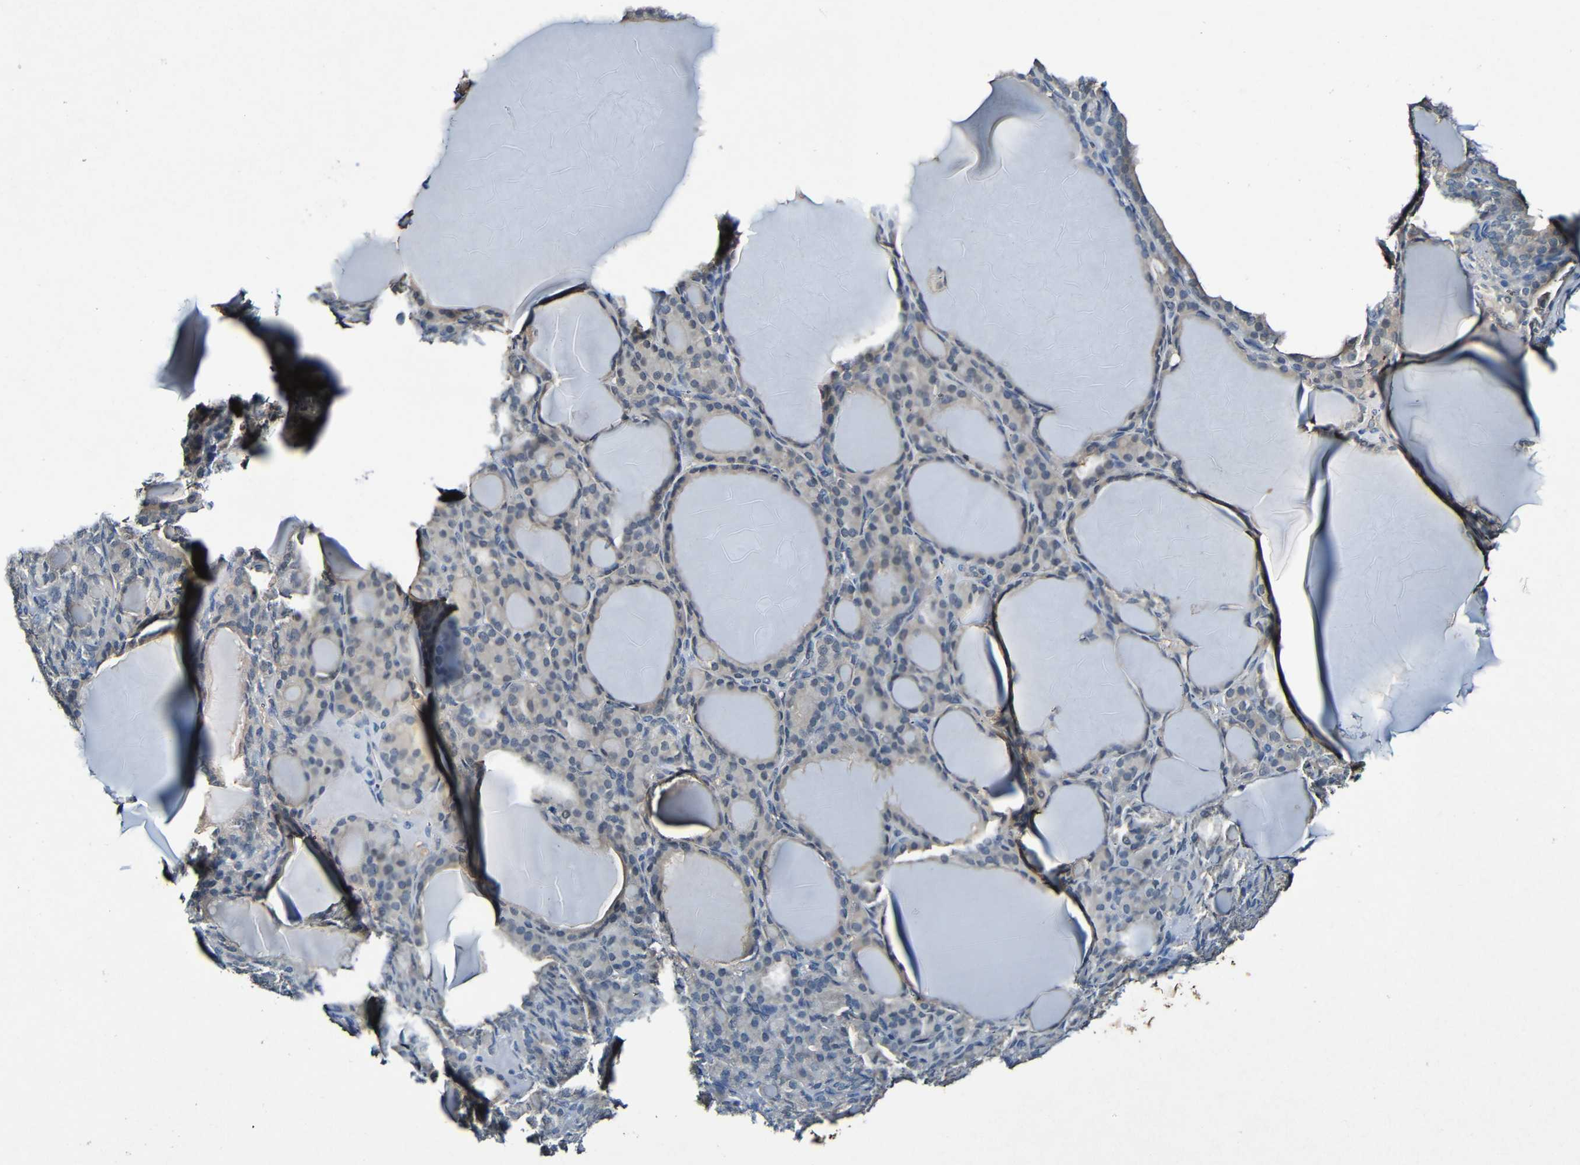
{"staining": {"intensity": "weak", "quantity": "<25%", "location": "cytoplasmic/membranous"}, "tissue": "thyroid gland", "cell_type": "Glandular cells", "image_type": "normal", "snomed": [{"axis": "morphology", "description": "Normal tissue, NOS"}, {"axis": "topography", "description": "Thyroid gland"}], "caption": "This is an immunohistochemistry (IHC) photomicrograph of benign thyroid gland. There is no positivity in glandular cells.", "gene": "LRRC70", "patient": {"sex": "female", "age": 28}}